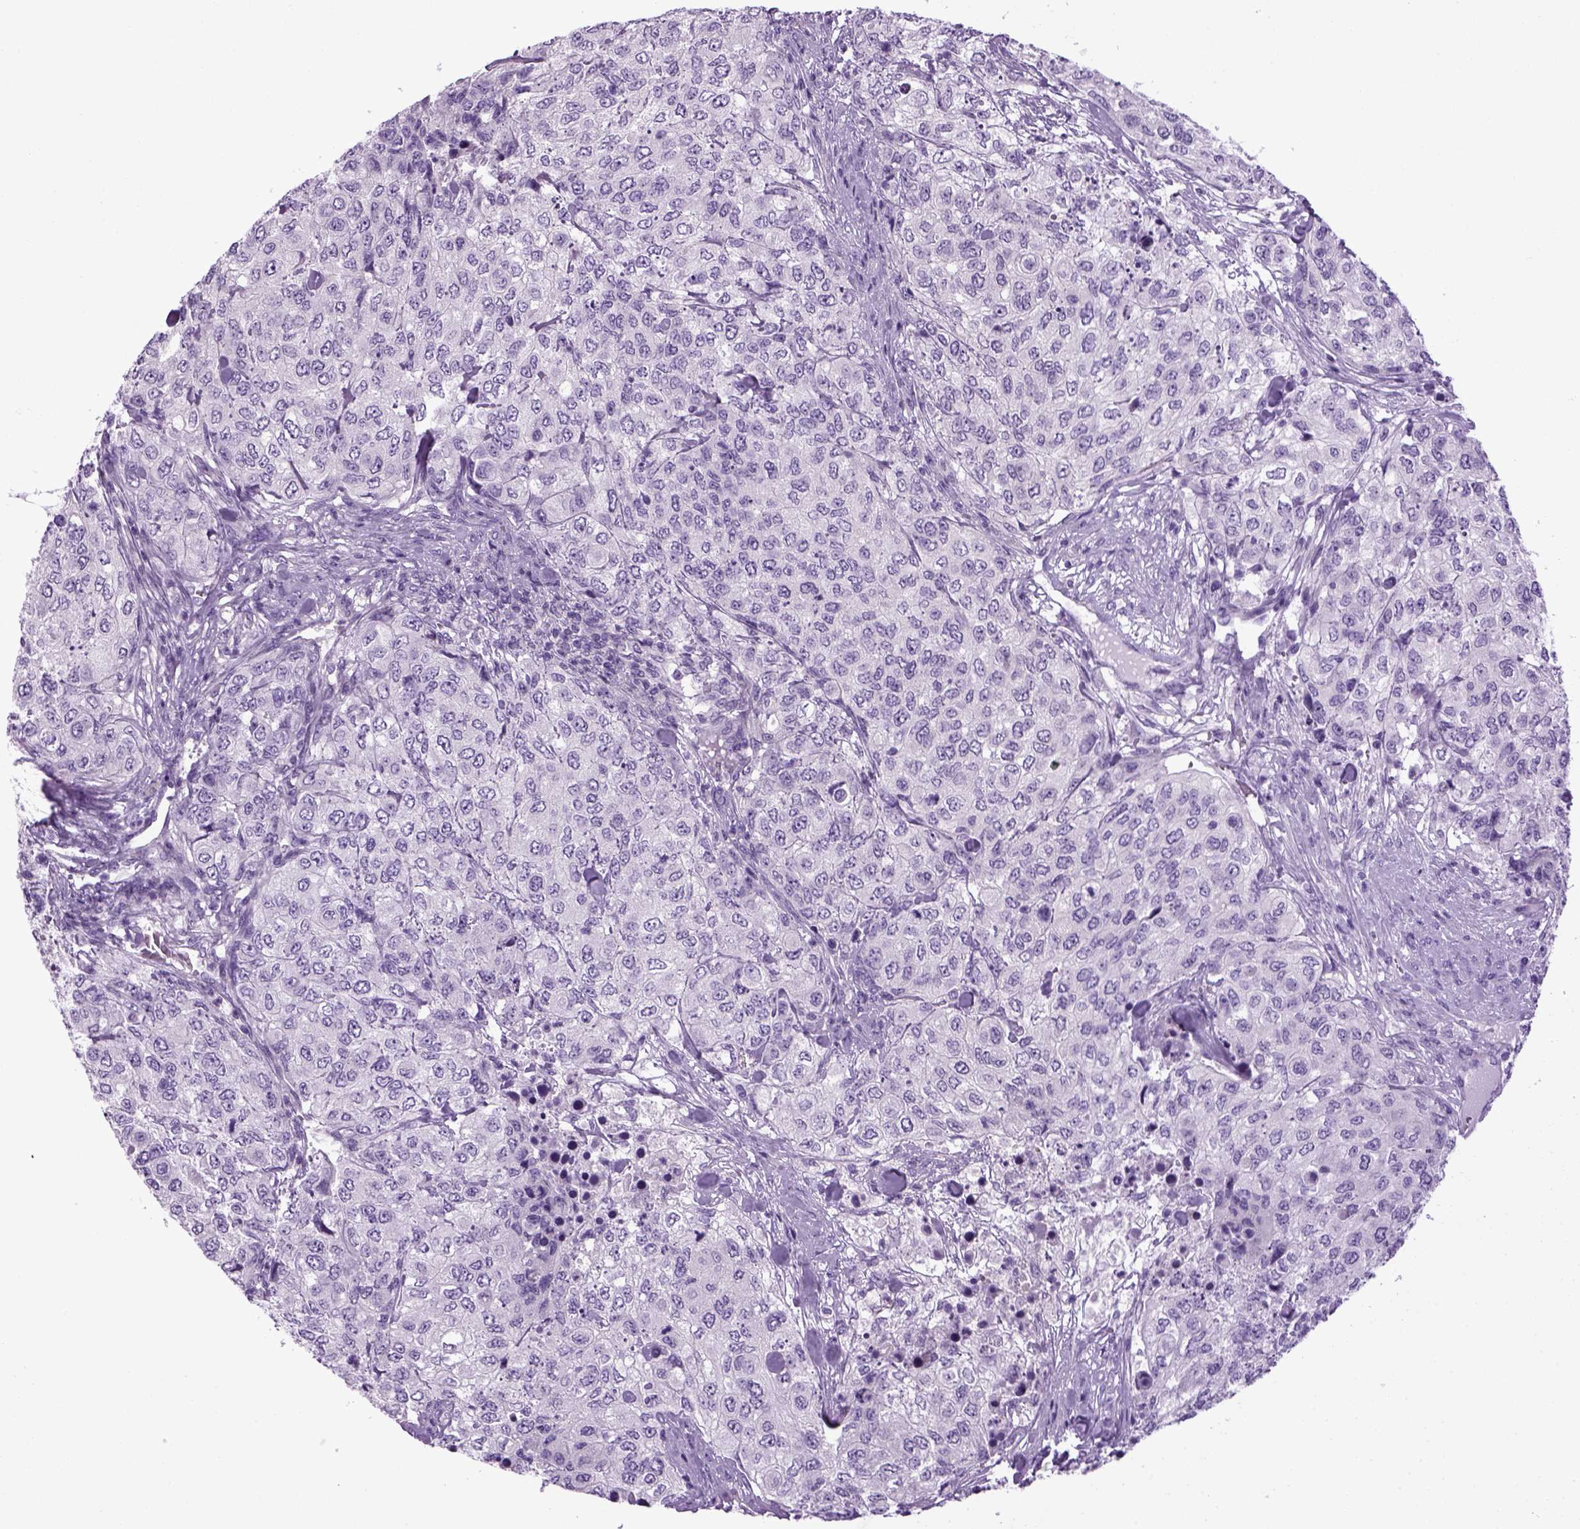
{"staining": {"intensity": "negative", "quantity": "none", "location": "none"}, "tissue": "urothelial cancer", "cell_type": "Tumor cells", "image_type": "cancer", "snomed": [{"axis": "morphology", "description": "Urothelial carcinoma, High grade"}, {"axis": "topography", "description": "Urinary bladder"}], "caption": "Urothelial cancer was stained to show a protein in brown. There is no significant expression in tumor cells. (DAB immunohistochemistry visualized using brightfield microscopy, high magnification).", "gene": "HMCN2", "patient": {"sex": "female", "age": 78}}